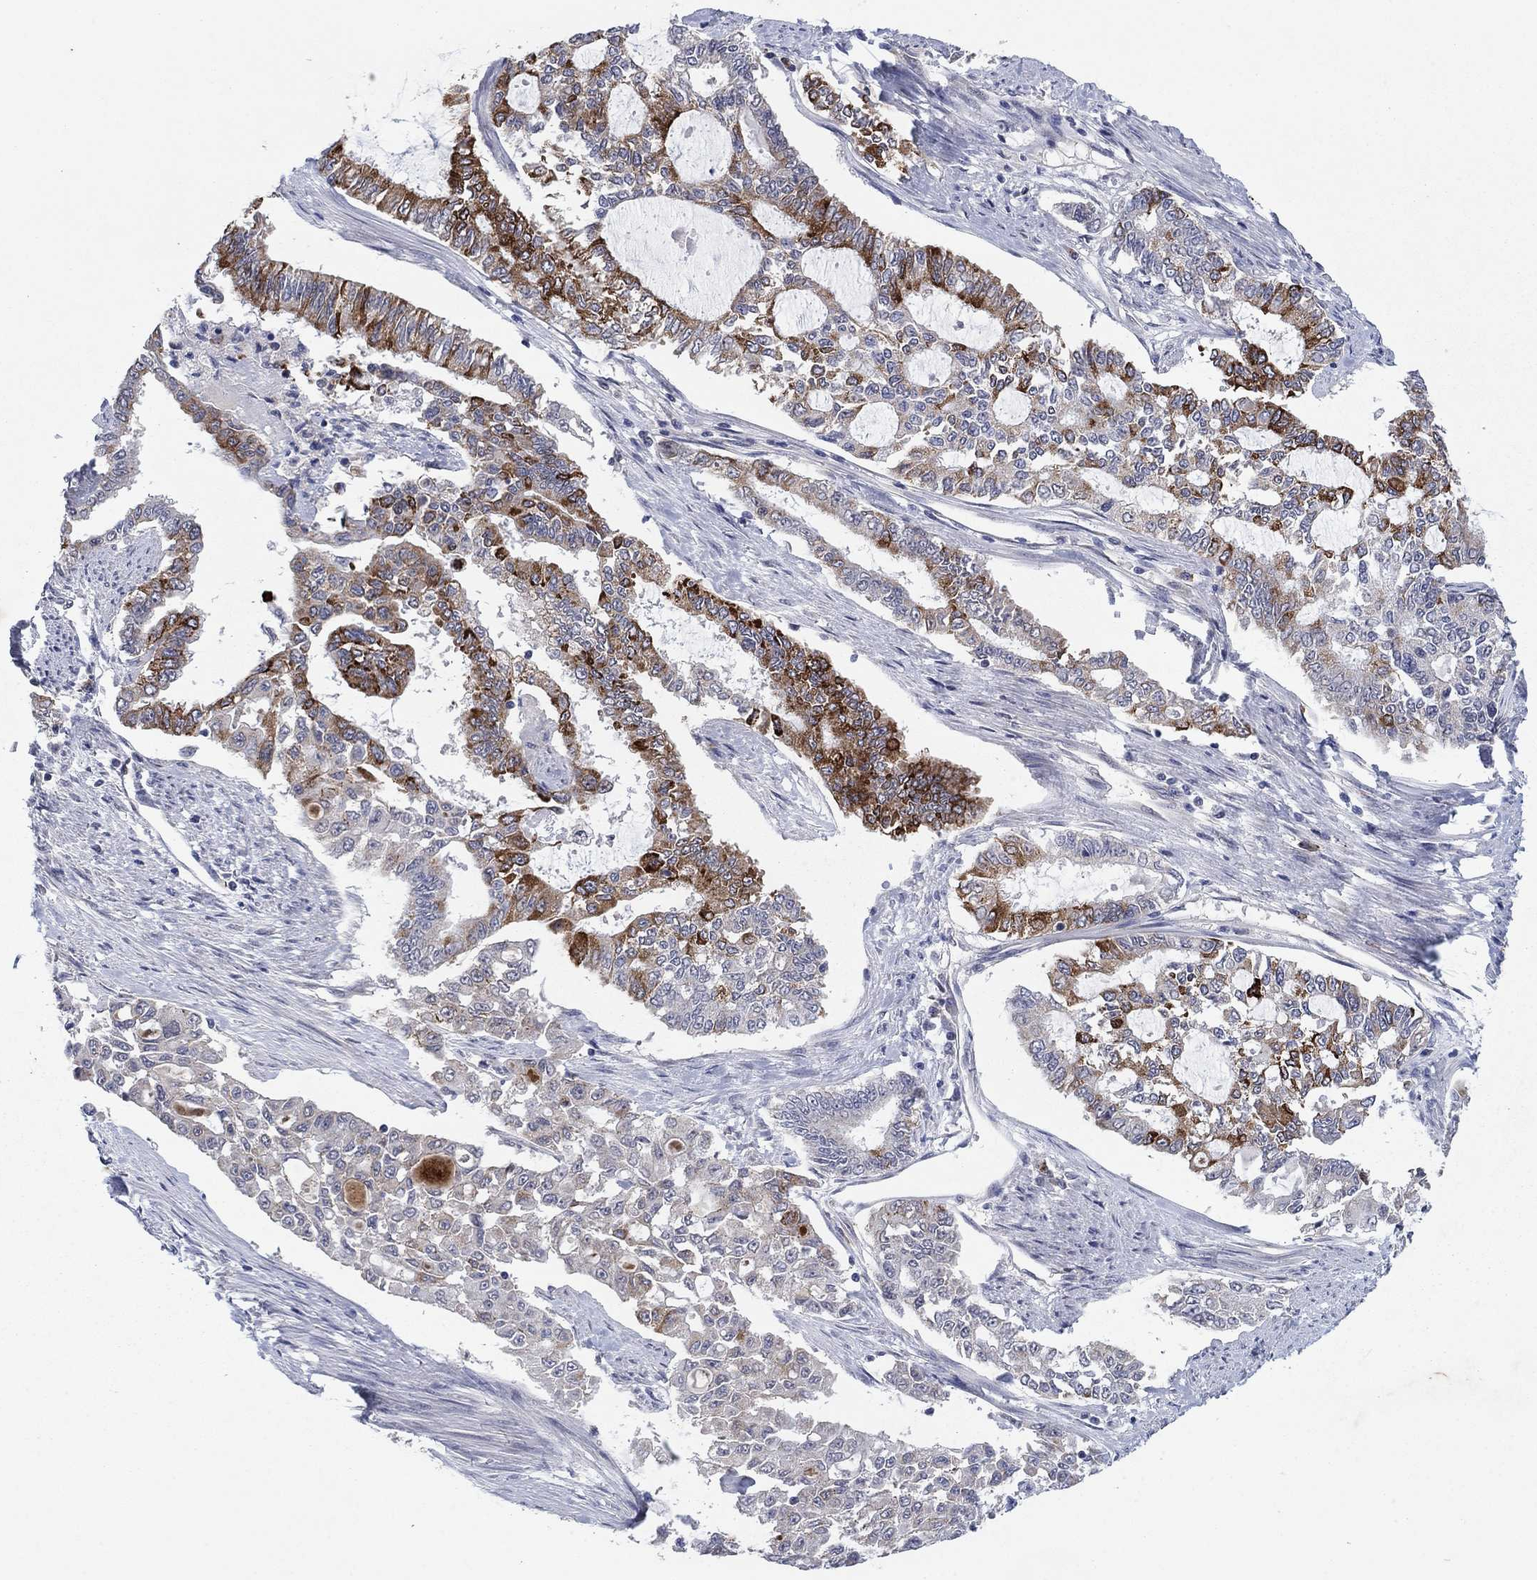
{"staining": {"intensity": "strong", "quantity": "25%-75%", "location": "cytoplasmic/membranous"}, "tissue": "endometrial cancer", "cell_type": "Tumor cells", "image_type": "cancer", "snomed": [{"axis": "morphology", "description": "Adenocarcinoma, NOS"}, {"axis": "topography", "description": "Uterus"}], "caption": "This is an image of IHC staining of endometrial adenocarcinoma, which shows strong expression in the cytoplasmic/membranous of tumor cells.", "gene": "SDC1", "patient": {"sex": "female", "age": 59}}